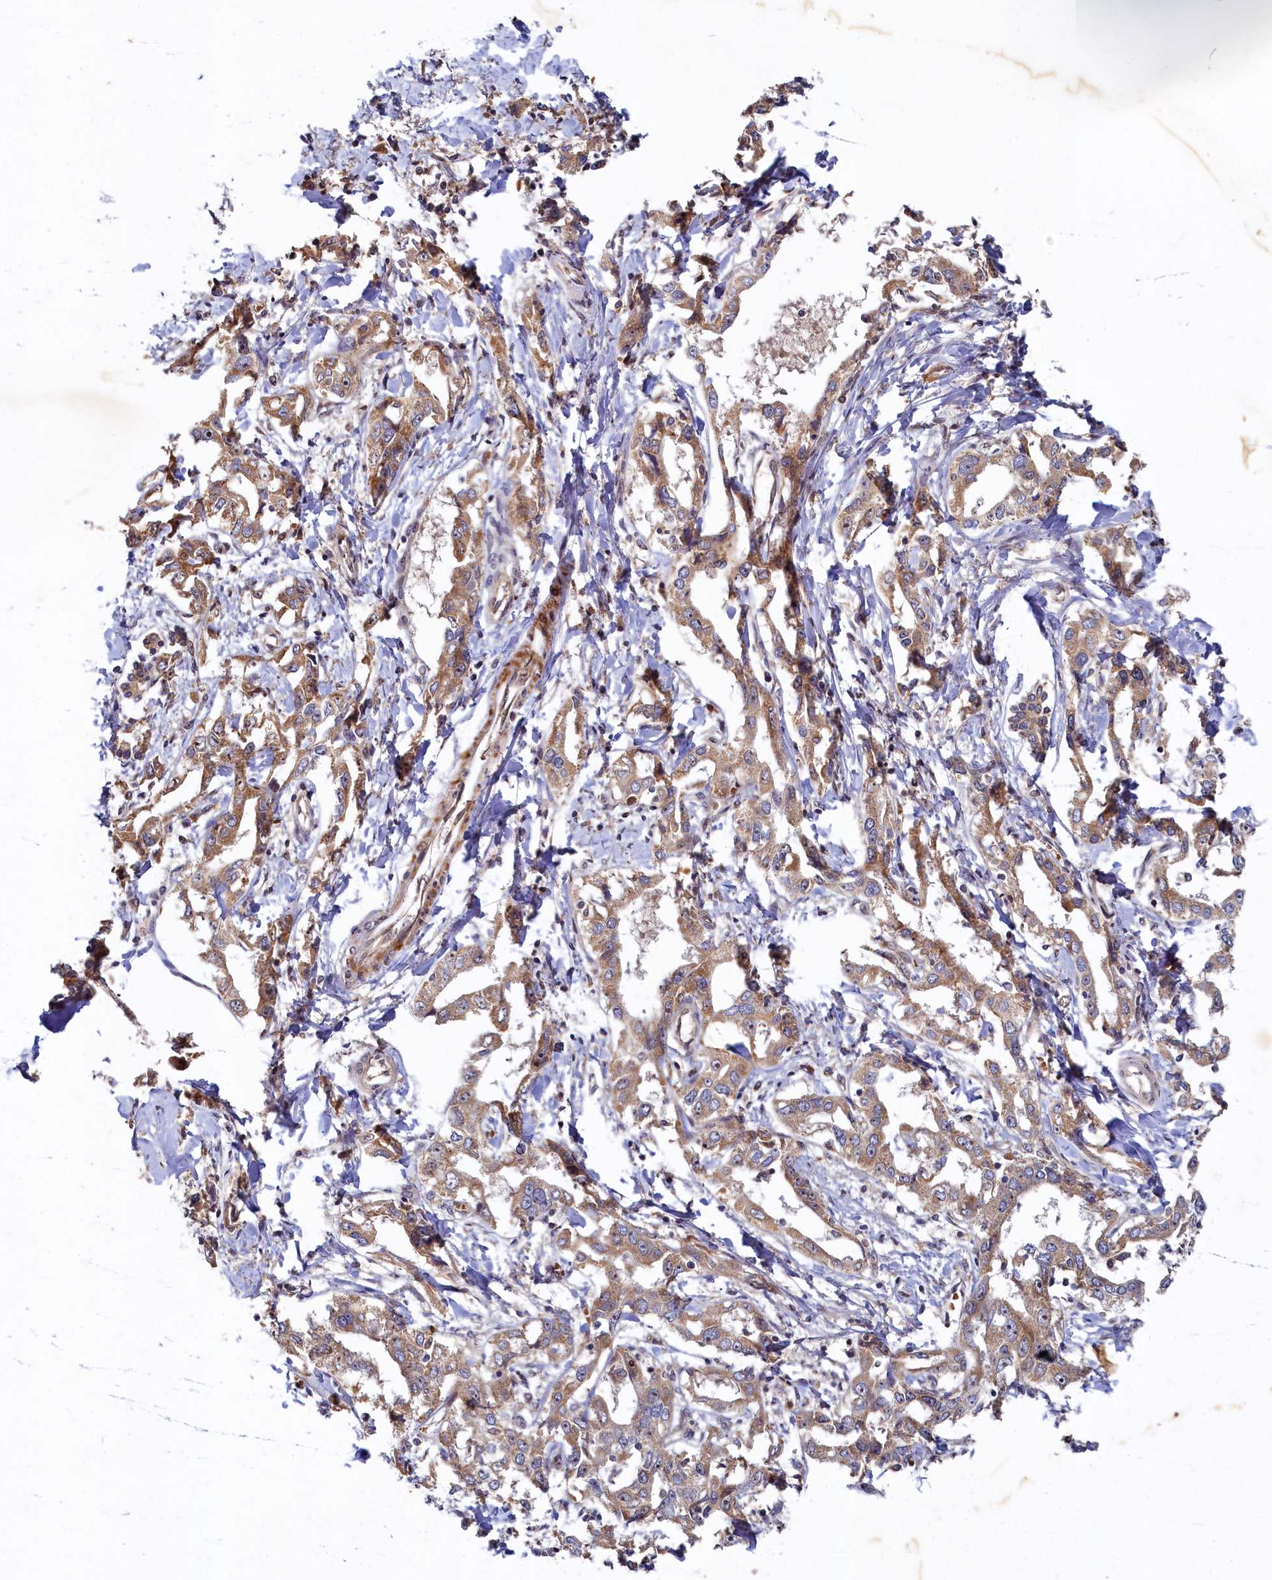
{"staining": {"intensity": "weak", "quantity": ">75%", "location": "cytoplasmic/membranous"}, "tissue": "liver cancer", "cell_type": "Tumor cells", "image_type": "cancer", "snomed": [{"axis": "morphology", "description": "Cholangiocarcinoma"}, {"axis": "topography", "description": "Liver"}], "caption": "Protein expression analysis of human liver cancer reveals weak cytoplasmic/membranous expression in approximately >75% of tumor cells. Ihc stains the protein in brown and the nuclei are stained blue.", "gene": "CEP20", "patient": {"sex": "male", "age": 59}}